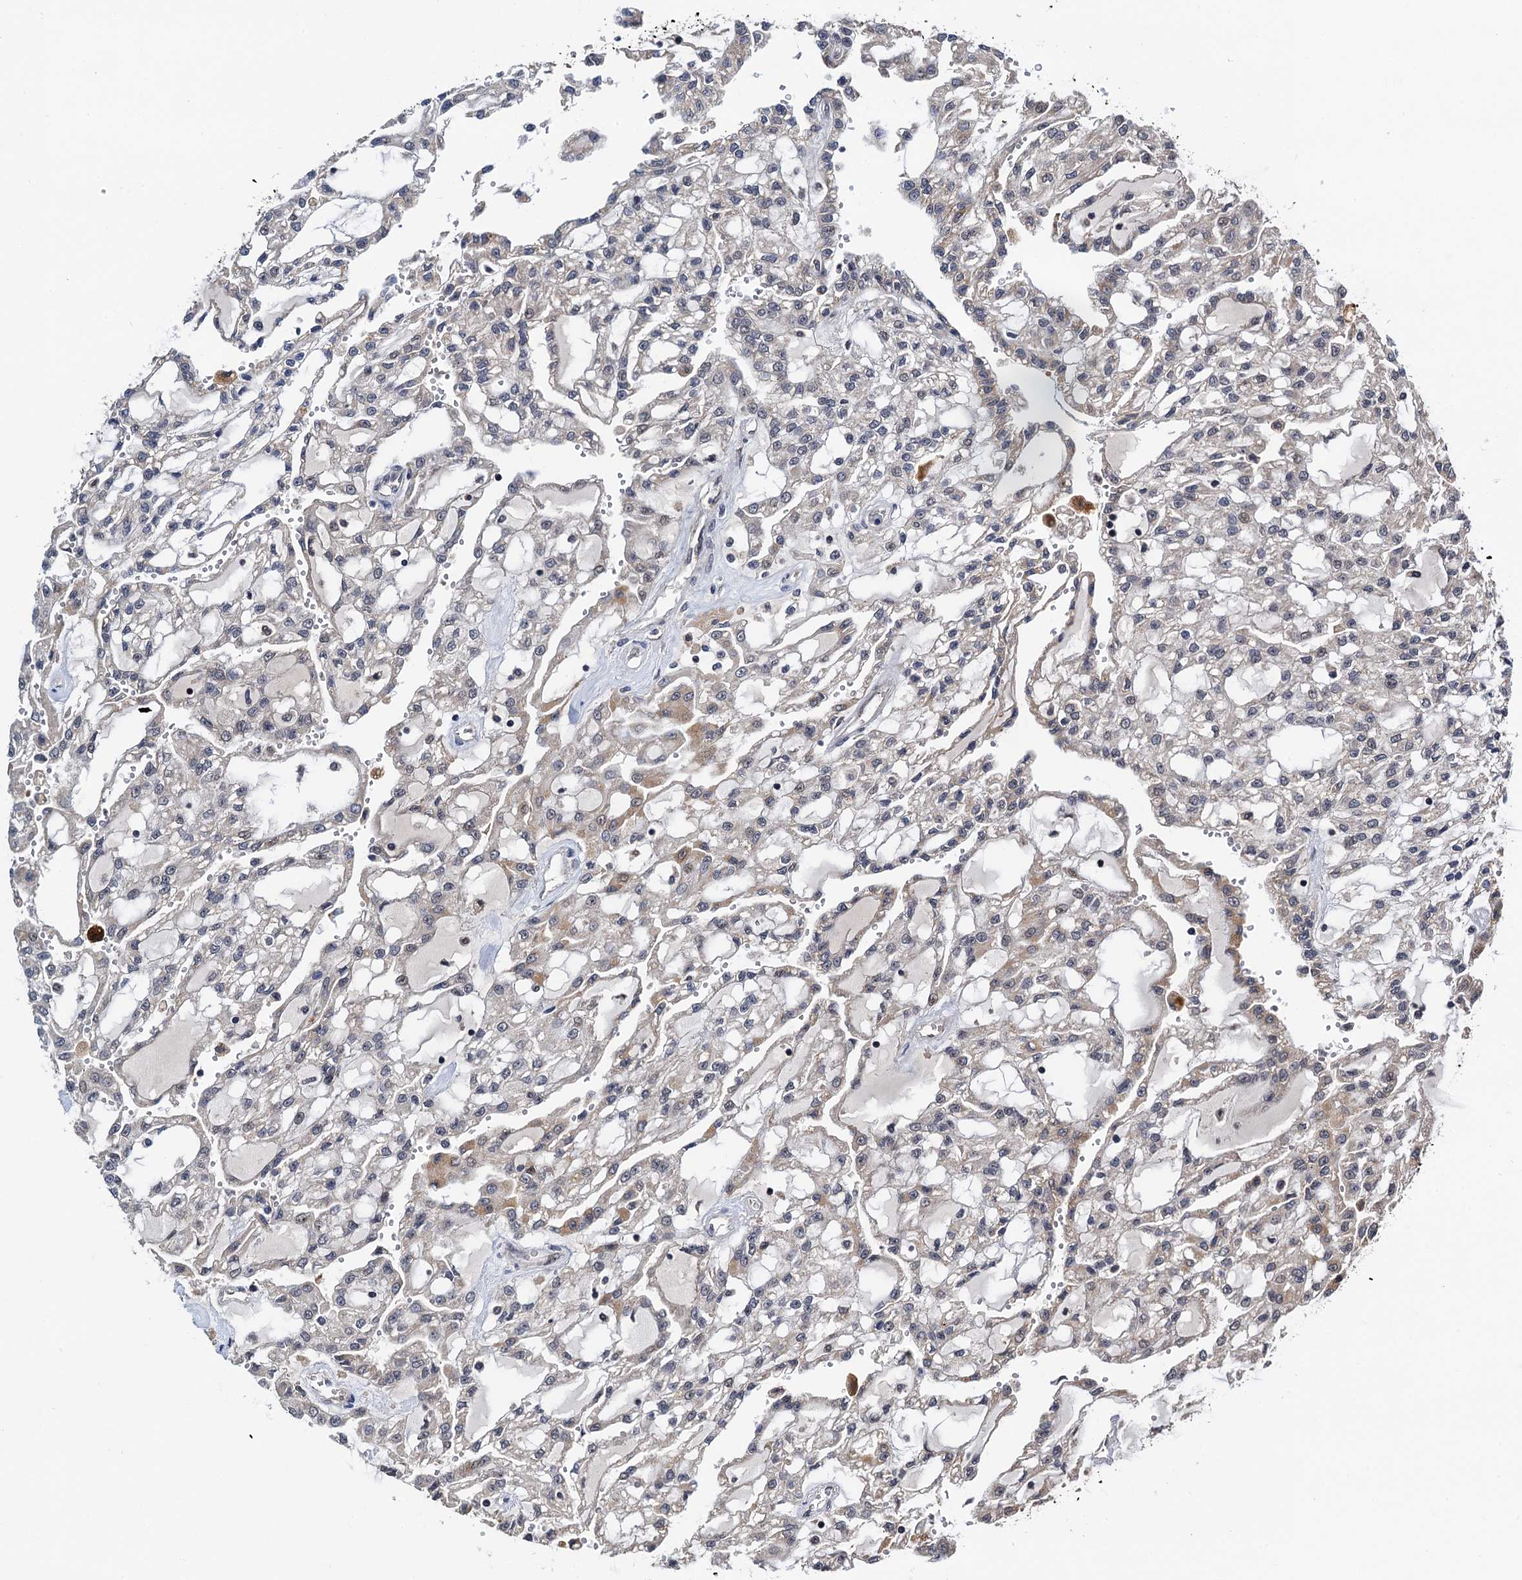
{"staining": {"intensity": "moderate", "quantity": "<25%", "location": "cytoplasmic/membranous"}, "tissue": "renal cancer", "cell_type": "Tumor cells", "image_type": "cancer", "snomed": [{"axis": "morphology", "description": "Adenocarcinoma, NOS"}, {"axis": "topography", "description": "Kidney"}], "caption": "Immunohistochemical staining of human renal cancer shows moderate cytoplasmic/membranous protein positivity in about <25% of tumor cells.", "gene": "NAA16", "patient": {"sex": "male", "age": 63}}